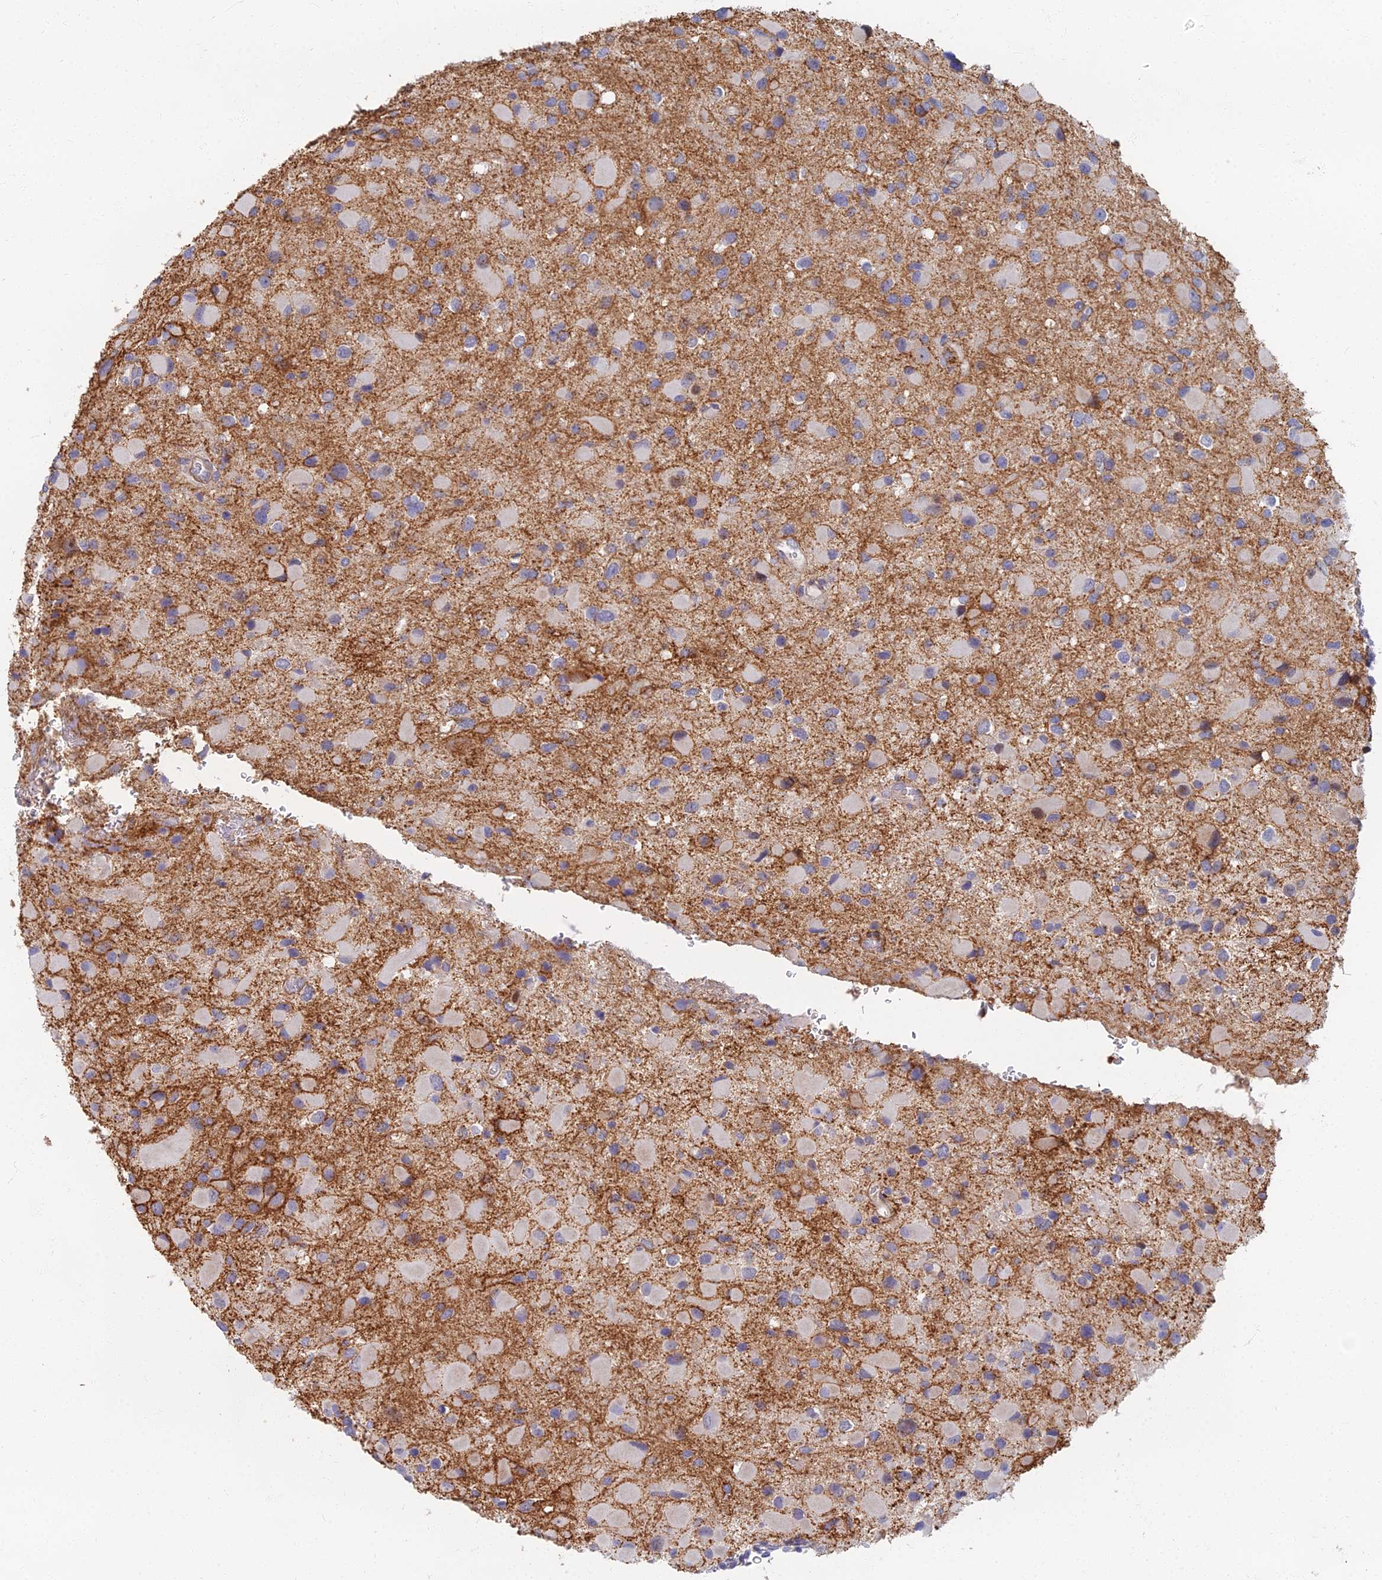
{"staining": {"intensity": "weak", "quantity": "25%-75%", "location": "cytoplasmic/membranous"}, "tissue": "glioma", "cell_type": "Tumor cells", "image_type": "cancer", "snomed": [{"axis": "morphology", "description": "Glioma, malignant, Low grade"}, {"axis": "topography", "description": "Brain"}], "caption": "DAB (3,3'-diaminobenzidine) immunohistochemical staining of human glioma displays weak cytoplasmic/membranous protein positivity in approximately 25%-75% of tumor cells.", "gene": "C15orf40", "patient": {"sex": "female", "age": 32}}